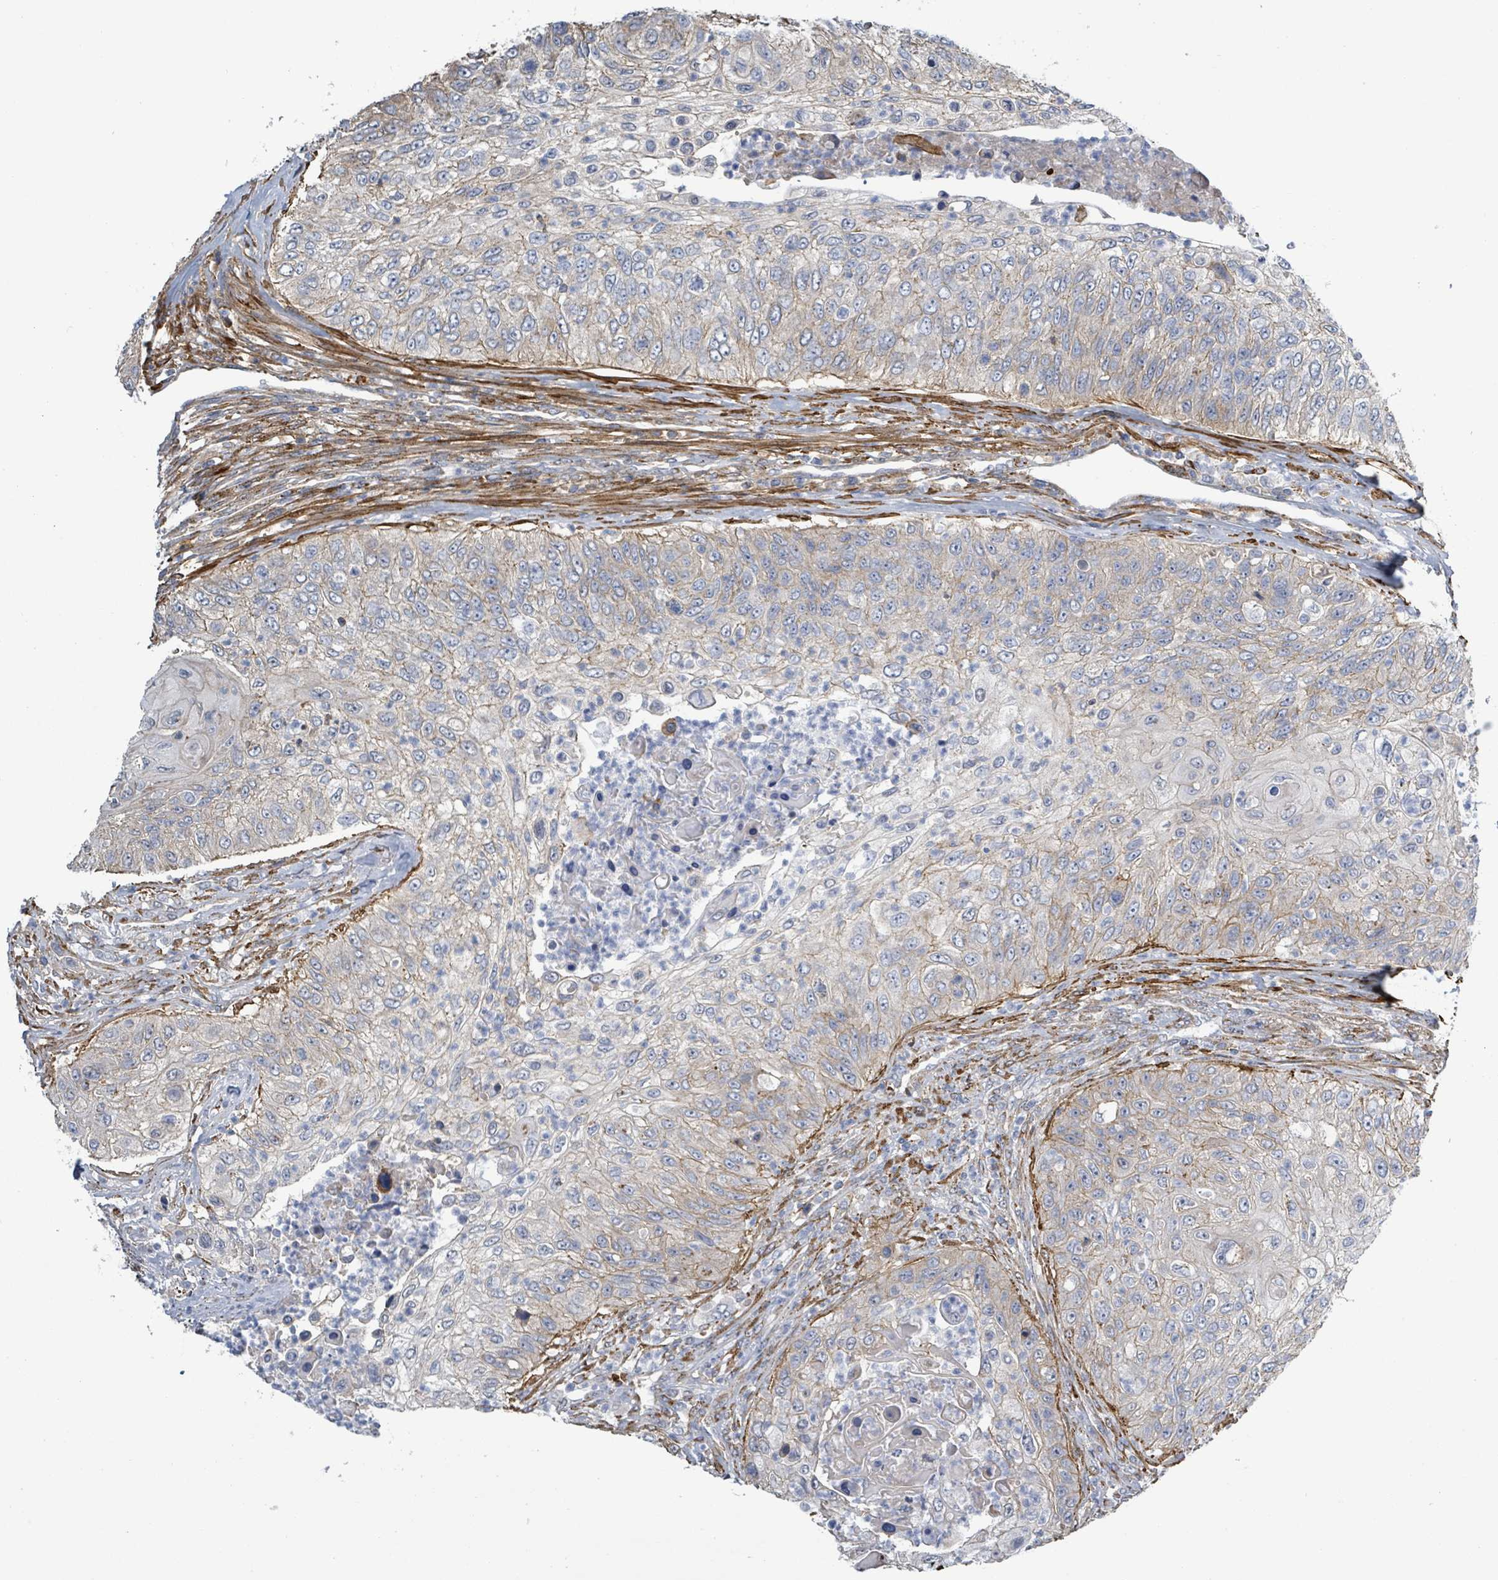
{"staining": {"intensity": "moderate", "quantity": "<25%", "location": "cytoplasmic/membranous"}, "tissue": "urothelial cancer", "cell_type": "Tumor cells", "image_type": "cancer", "snomed": [{"axis": "morphology", "description": "Urothelial carcinoma, High grade"}, {"axis": "topography", "description": "Urinary bladder"}], "caption": "Moderate cytoplasmic/membranous protein staining is identified in about <25% of tumor cells in urothelial cancer.", "gene": "DMRTC1B", "patient": {"sex": "female", "age": 60}}